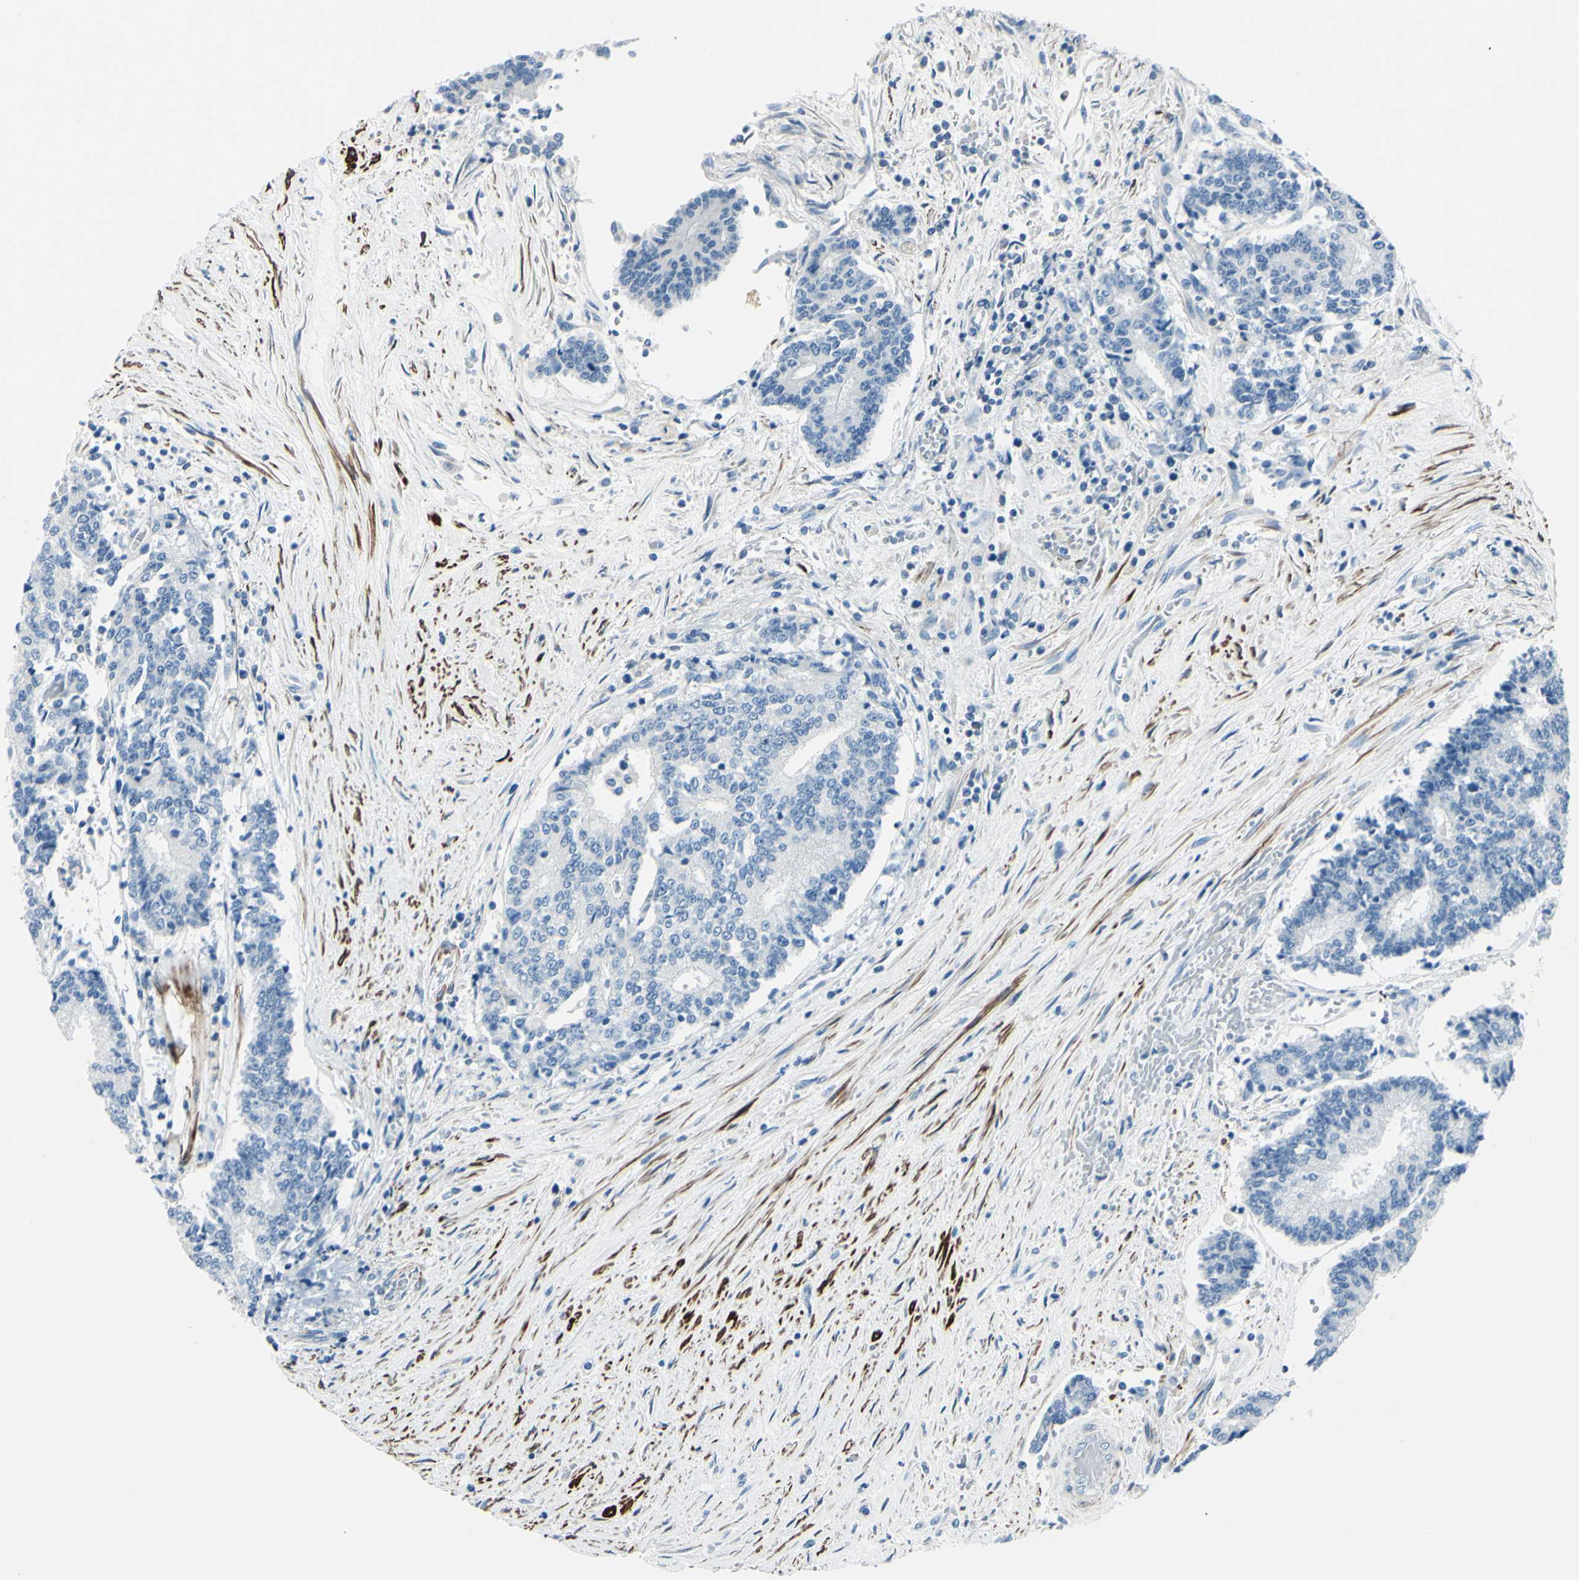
{"staining": {"intensity": "negative", "quantity": "none", "location": "none"}, "tissue": "prostate cancer", "cell_type": "Tumor cells", "image_type": "cancer", "snomed": [{"axis": "morphology", "description": "Normal tissue, NOS"}, {"axis": "morphology", "description": "Adenocarcinoma, High grade"}, {"axis": "topography", "description": "Prostate"}, {"axis": "topography", "description": "Seminal veicle"}], "caption": "An image of human adenocarcinoma (high-grade) (prostate) is negative for staining in tumor cells.", "gene": "CDH15", "patient": {"sex": "male", "age": 55}}